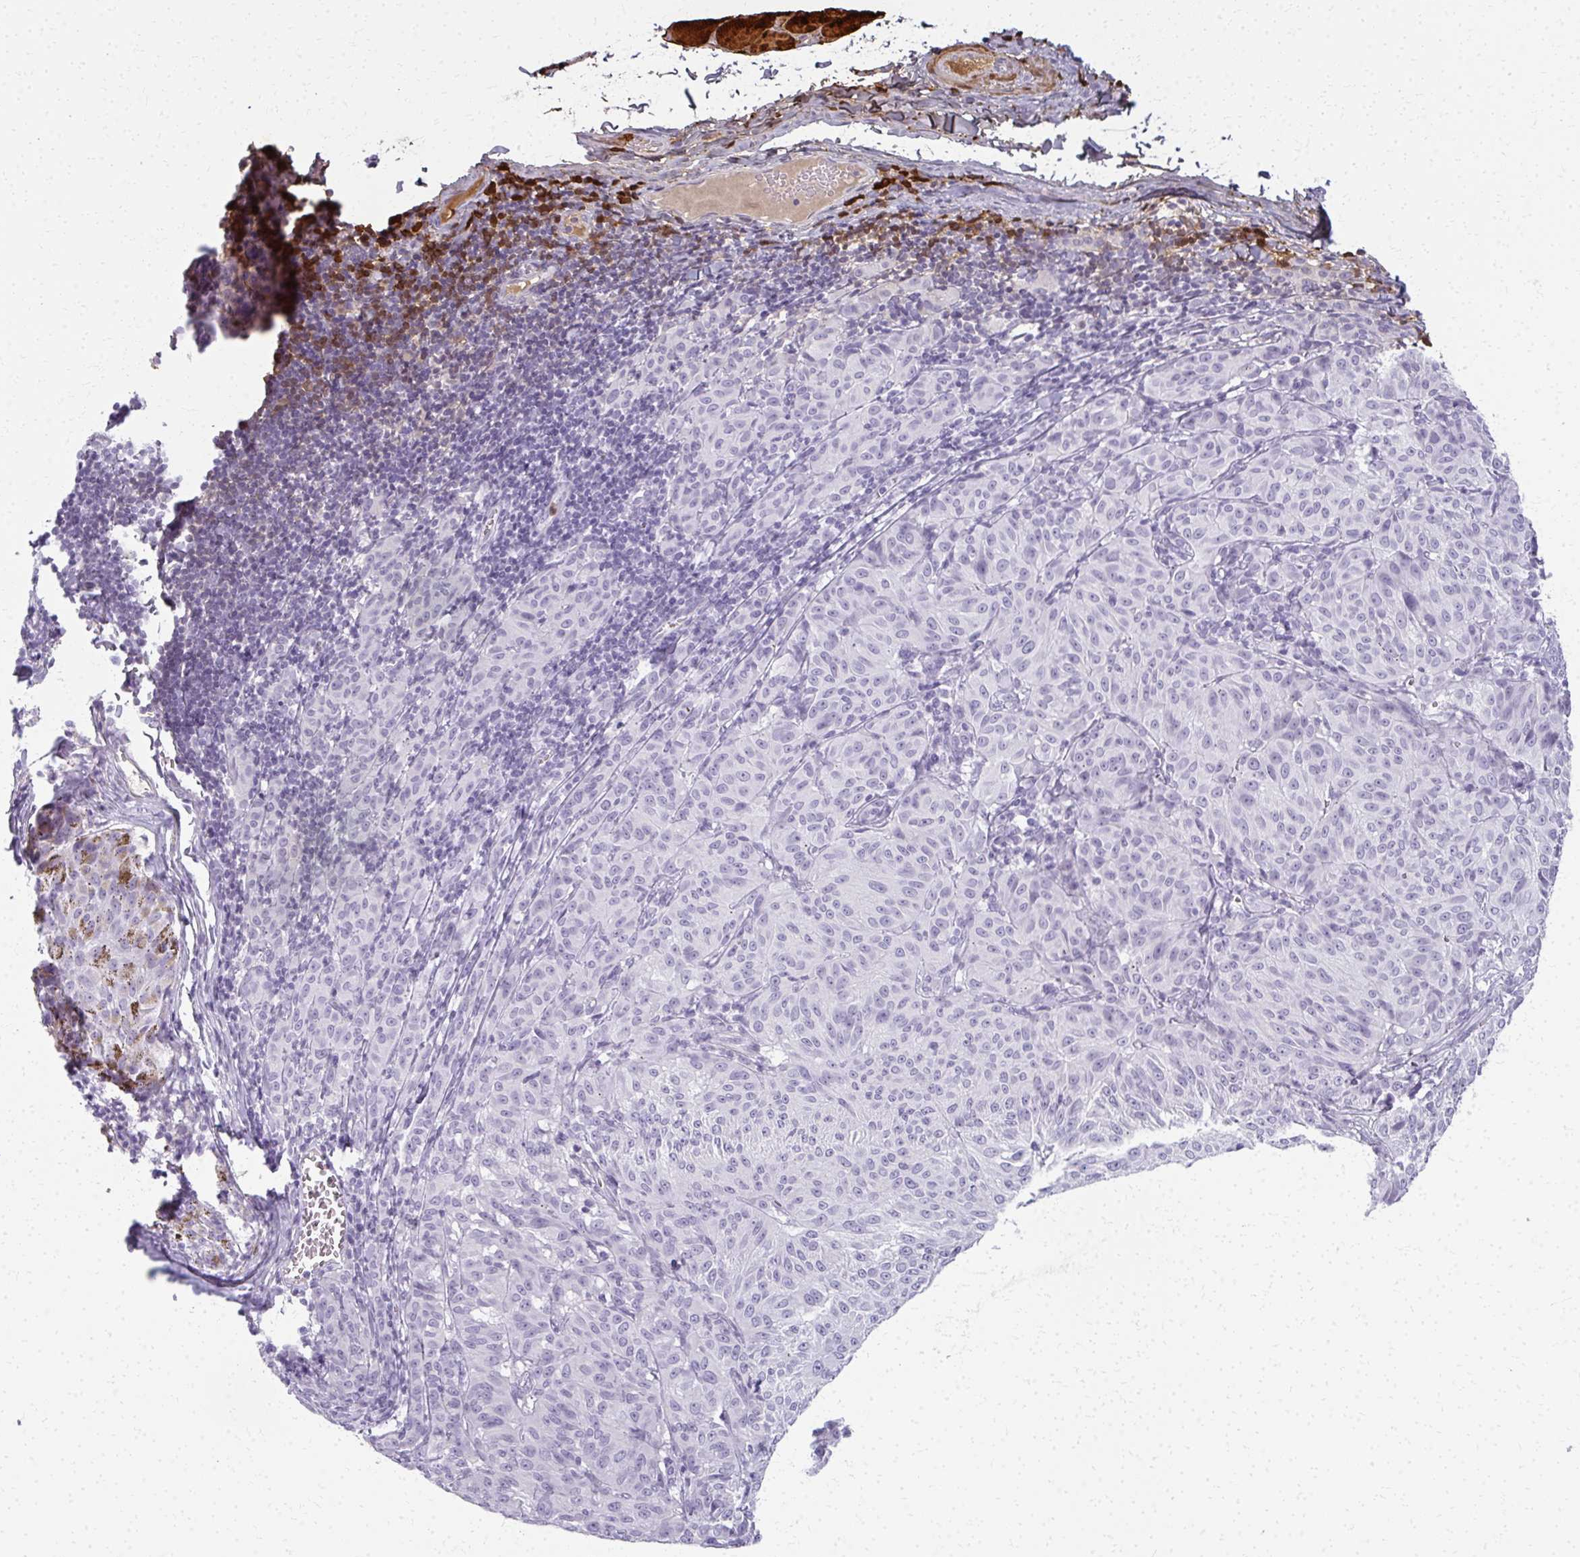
{"staining": {"intensity": "negative", "quantity": "none", "location": "none"}, "tissue": "melanoma", "cell_type": "Tumor cells", "image_type": "cancer", "snomed": [{"axis": "morphology", "description": "Malignant melanoma, NOS"}, {"axis": "topography", "description": "Skin"}], "caption": "Malignant melanoma was stained to show a protein in brown. There is no significant positivity in tumor cells.", "gene": "CA3", "patient": {"sex": "female", "age": 72}}